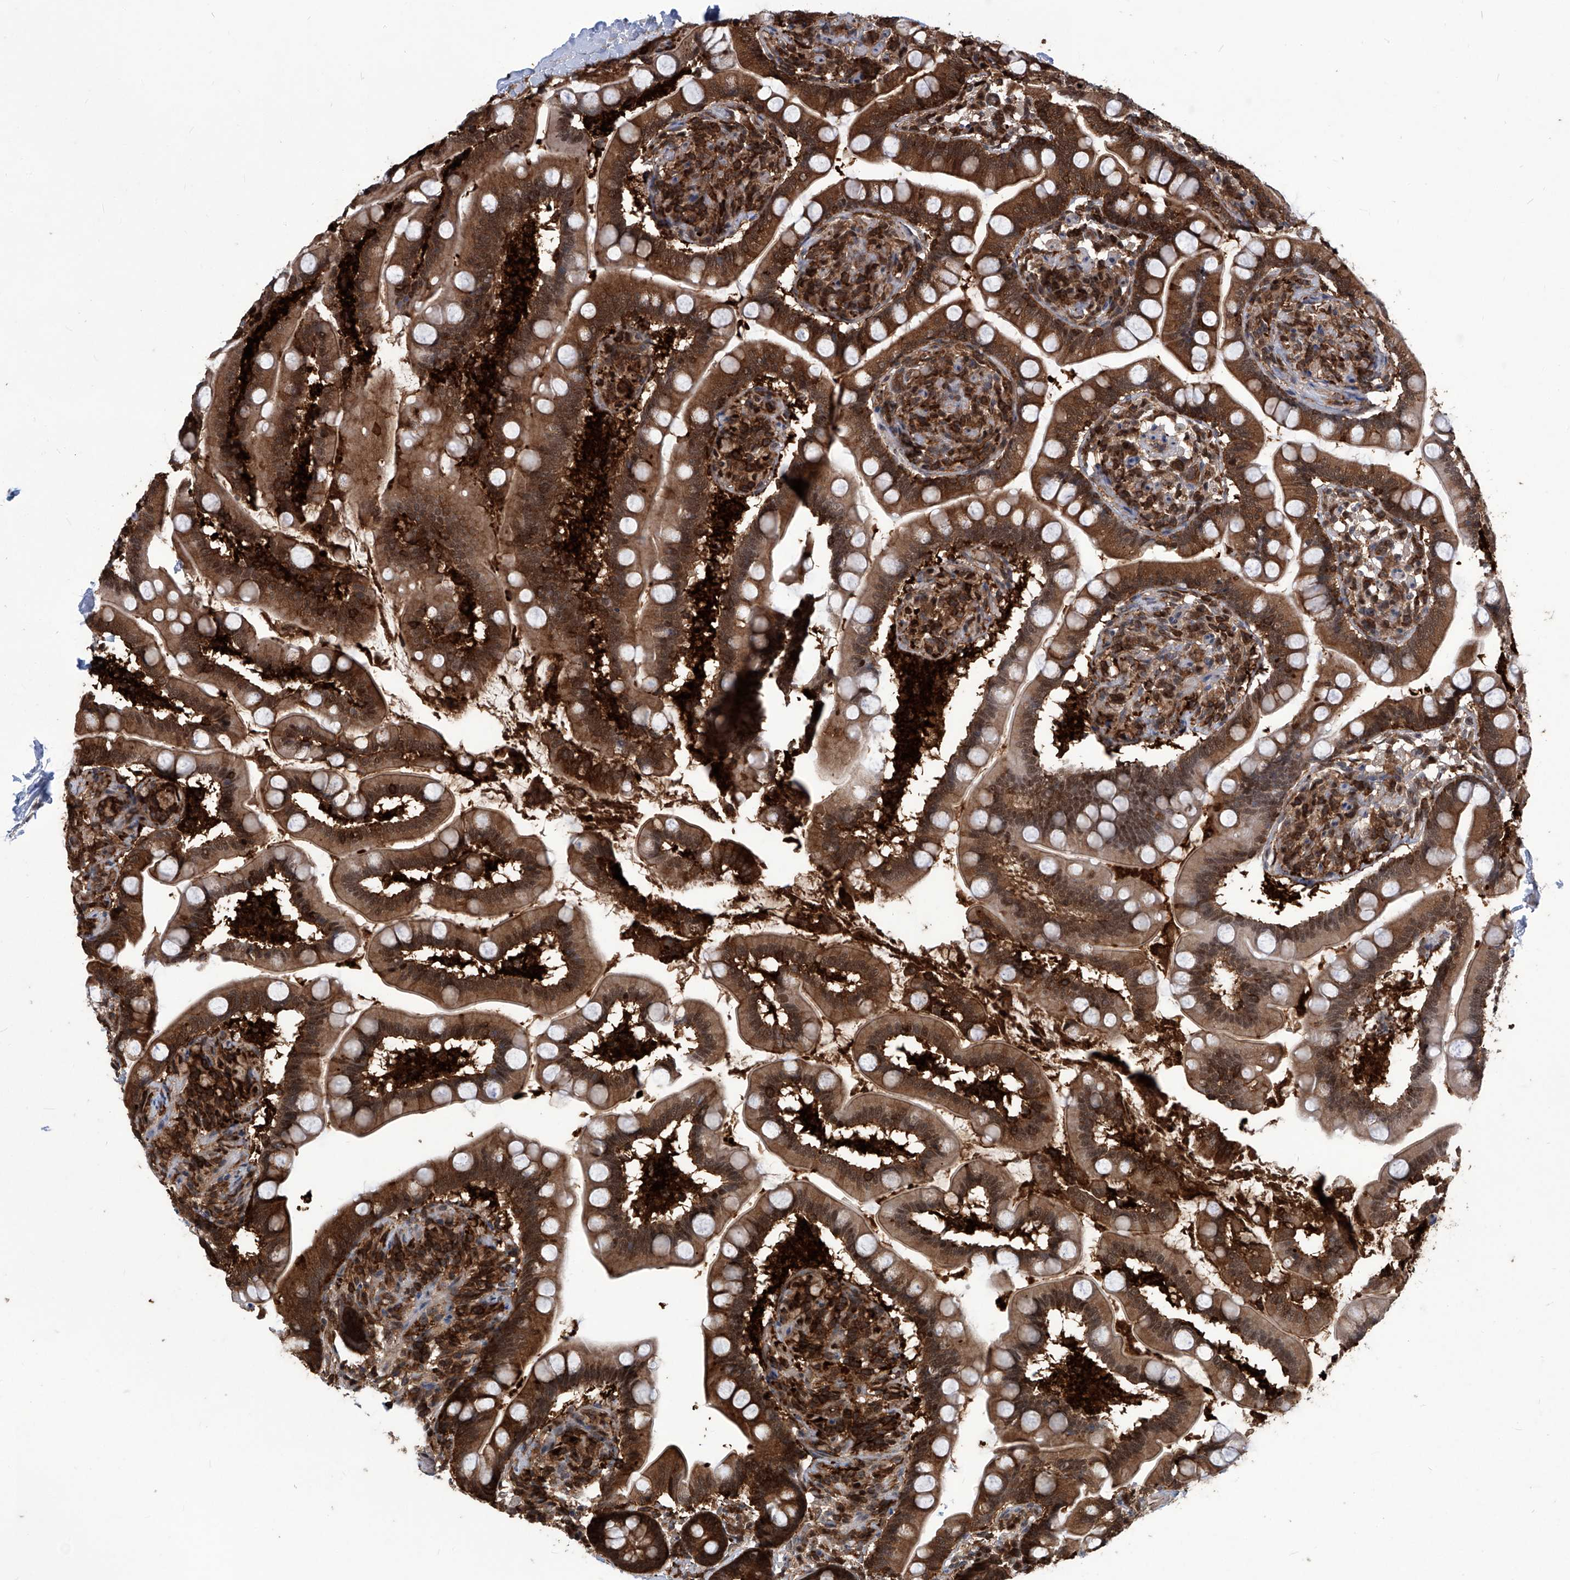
{"staining": {"intensity": "moderate", "quantity": ">75%", "location": "cytoplasmic/membranous,nuclear"}, "tissue": "small intestine", "cell_type": "Glandular cells", "image_type": "normal", "snomed": [{"axis": "morphology", "description": "Normal tissue, NOS"}, {"axis": "topography", "description": "Small intestine"}], "caption": "DAB immunohistochemical staining of unremarkable small intestine demonstrates moderate cytoplasmic/membranous,nuclear protein expression in about >75% of glandular cells. The staining was performed using DAB to visualize the protein expression in brown, while the nuclei were stained in blue with hematoxylin (Magnification: 20x).", "gene": "PSMB1", "patient": {"sex": "female", "age": 64}}